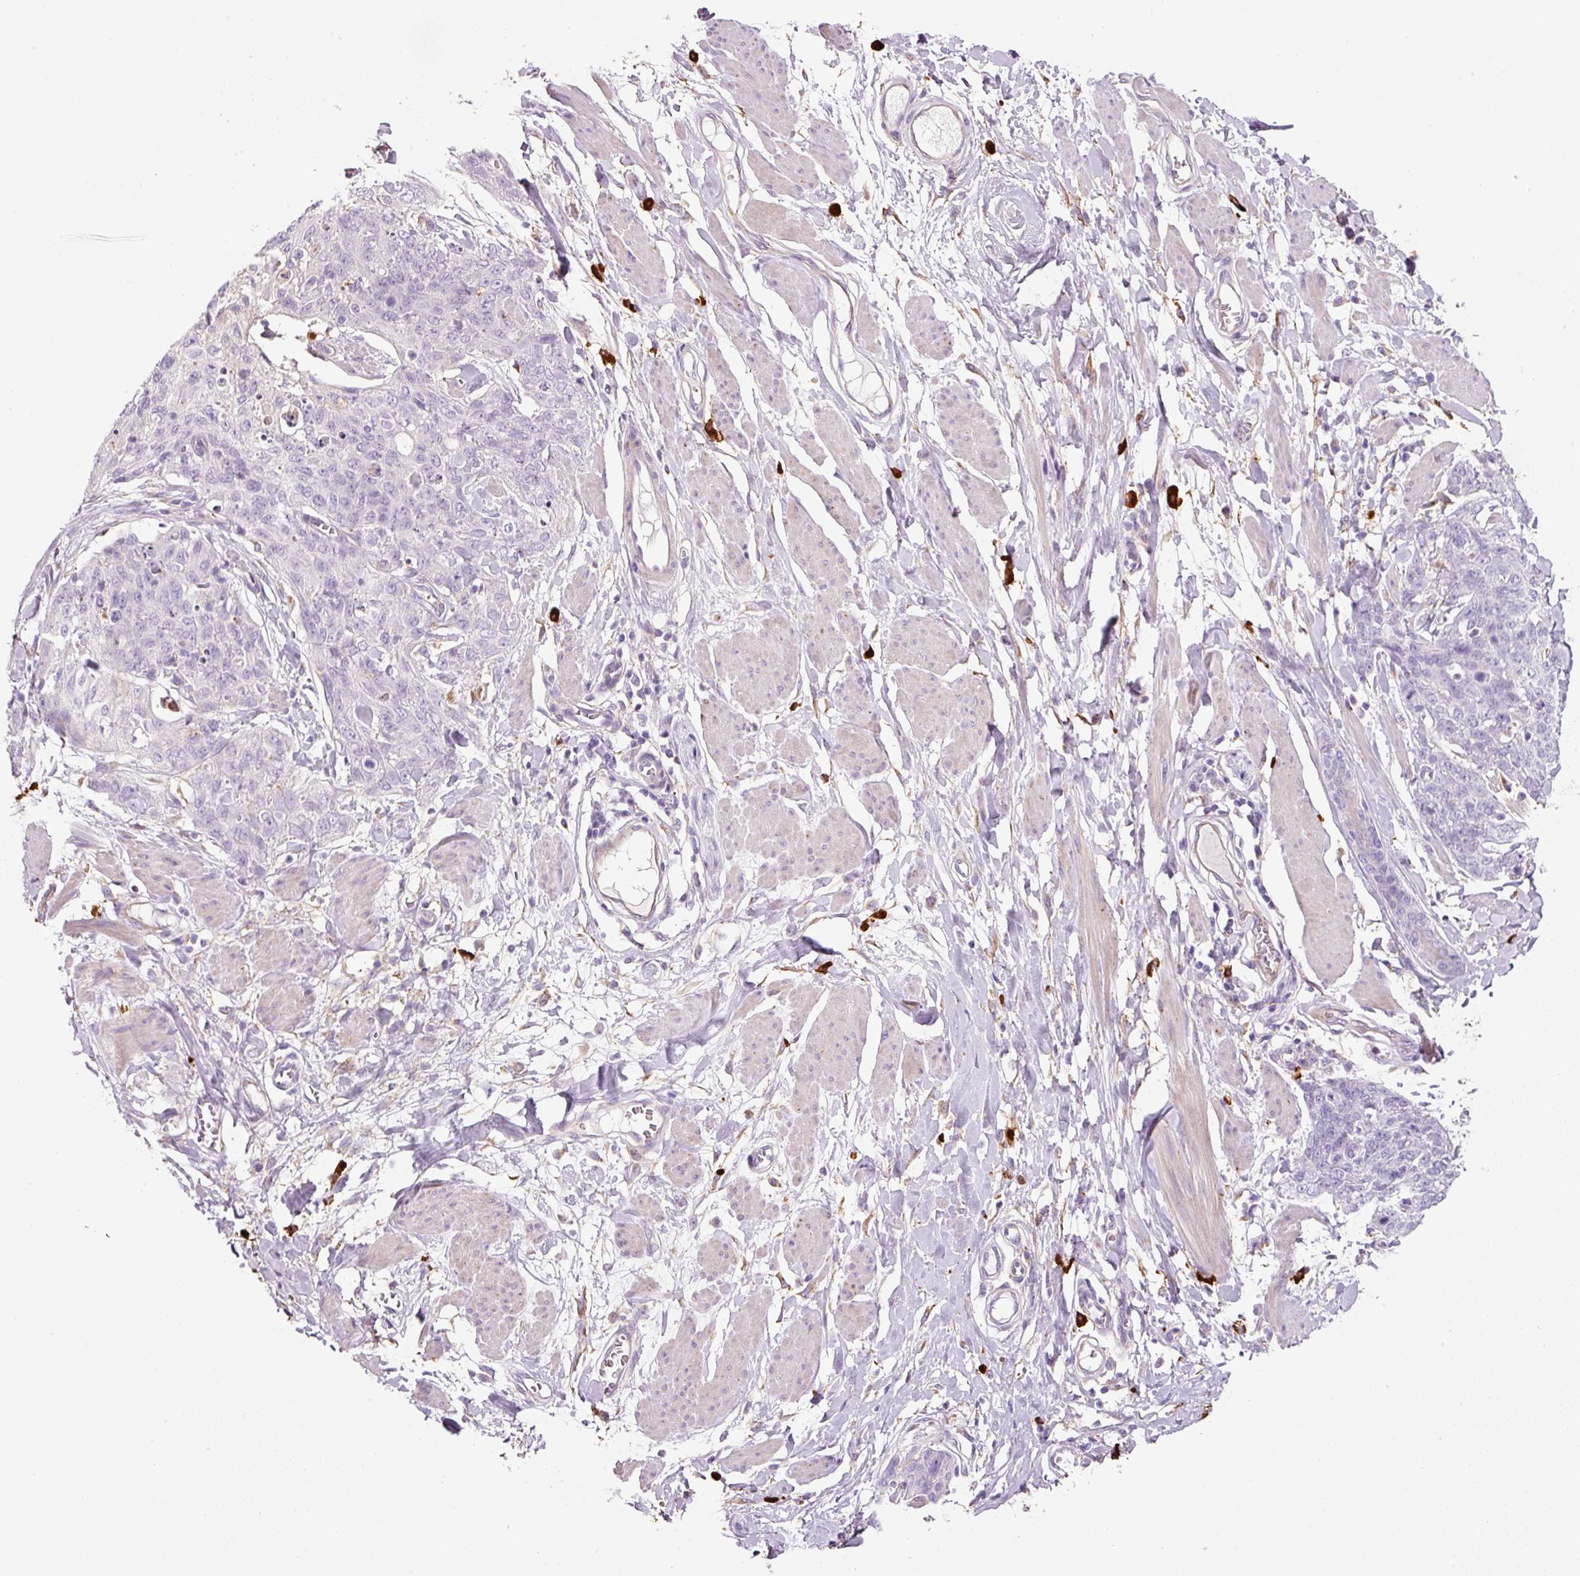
{"staining": {"intensity": "negative", "quantity": "none", "location": "none"}, "tissue": "skin cancer", "cell_type": "Tumor cells", "image_type": "cancer", "snomed": [{"axis": "morphology", "description": "Squamous cell carcinoma, NOS"}, {"axis": "topography", "description": "Skin"}, {"axis": "topography", "description": "Vulva"}], "caption": "Immunohistochemistry of skin cancer (squamous cell carcinoma) exhibits no staining in tumor cells.", "gene": "TMC8", "patient": {"sex": "female", "age": 85}}